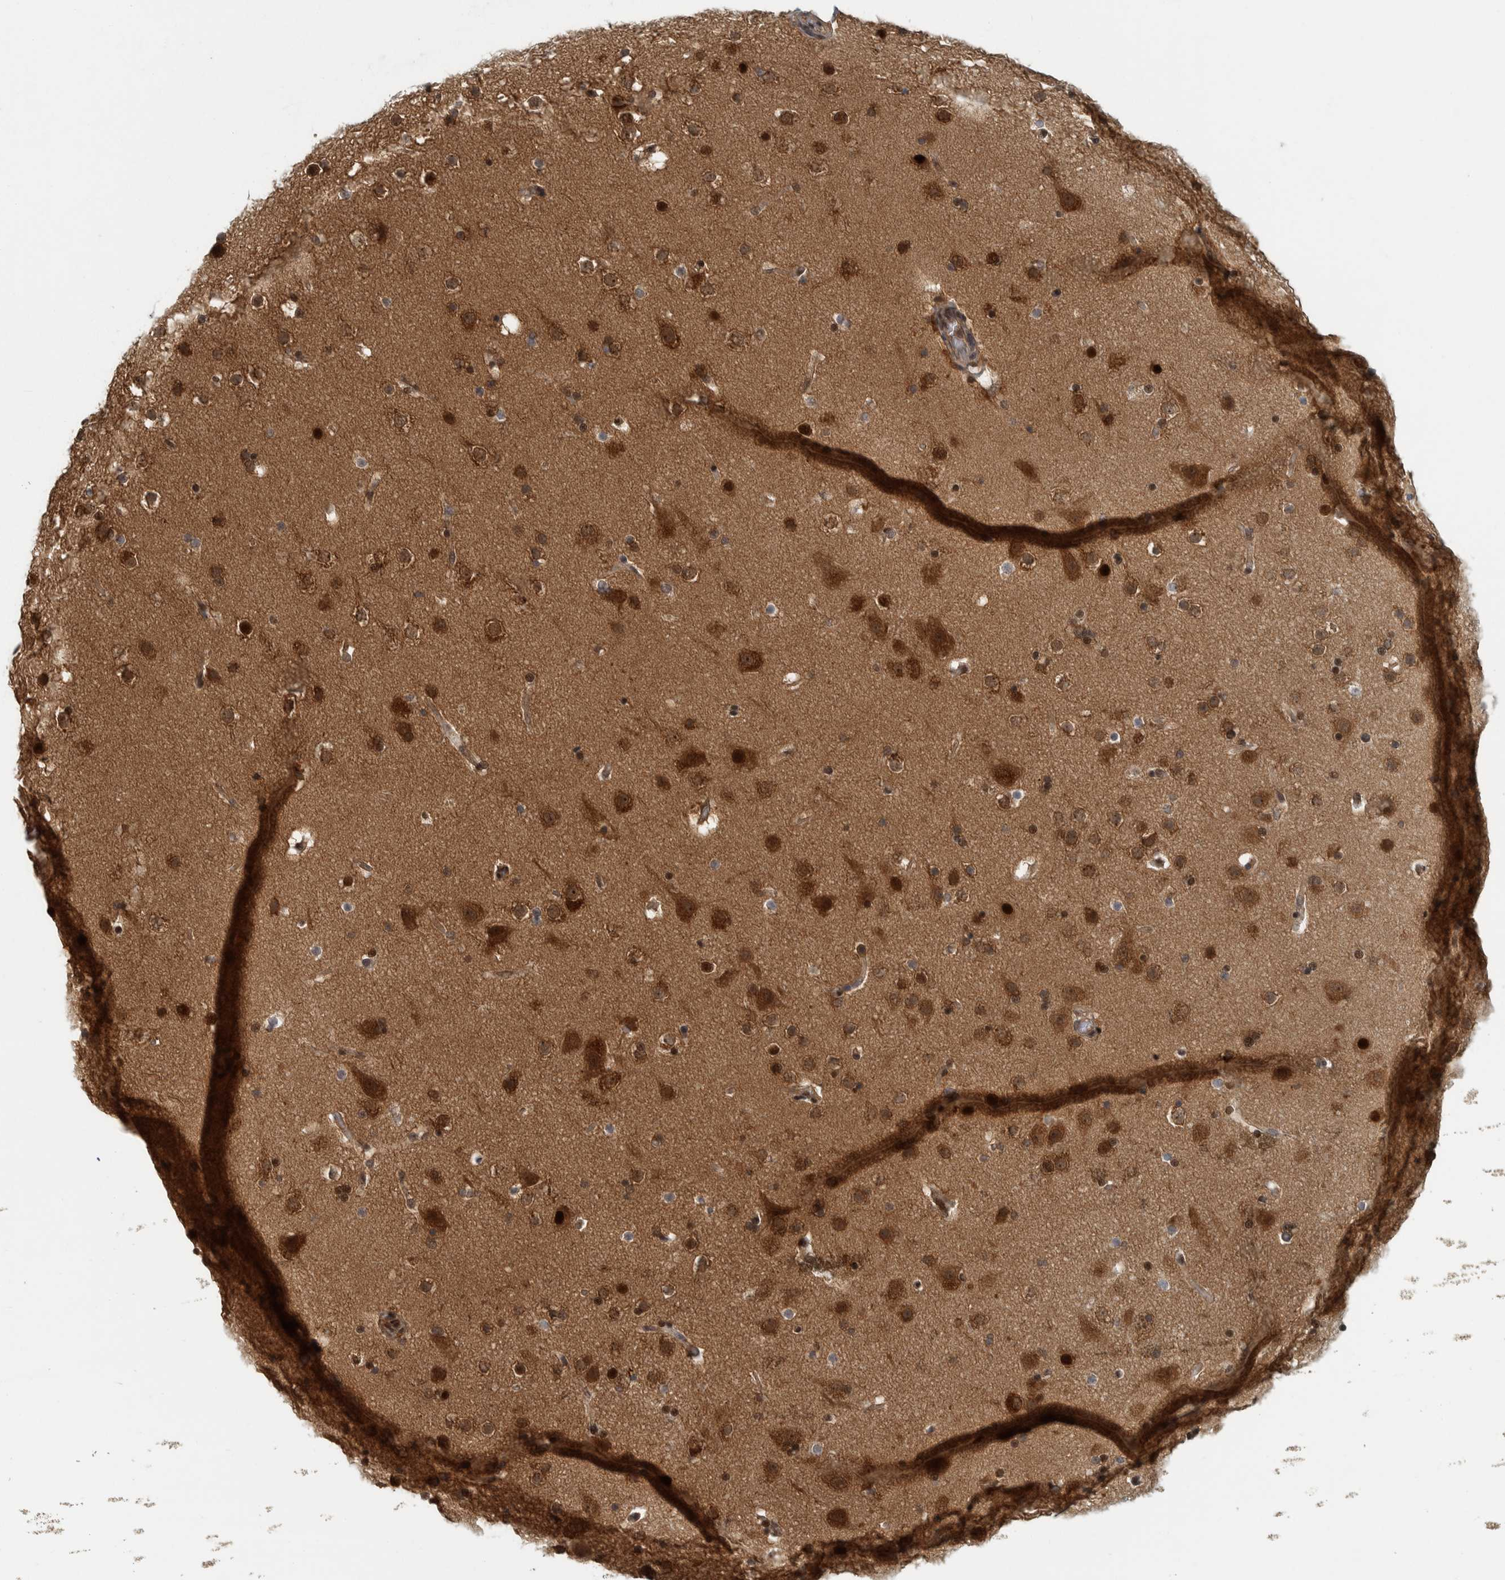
{"staining": {"intensity": "moderate", "quantity": ">75%", "location": "cytoplasmic/membranous"}, "tissue": "cerebral cortex", "cell_type": "Endothelial cells", "image_type": "normal", "snomed": [{"axis": "morphology", "description": "Normal tissue, NOS"}, {"axis": "topography", "description": "Cerebral cortex"}], "caption": "Cerebral cortex stained with DAB immunohistochemistry exhibits medium levels of moderate cytoplasmic/membranous staining in about >75% of endothelial cells. (brown staining indicates protein expression, while blue staining denotes nuclei).", "gene": "COPS3", "patient": {"sex": "male", "age": 57}}